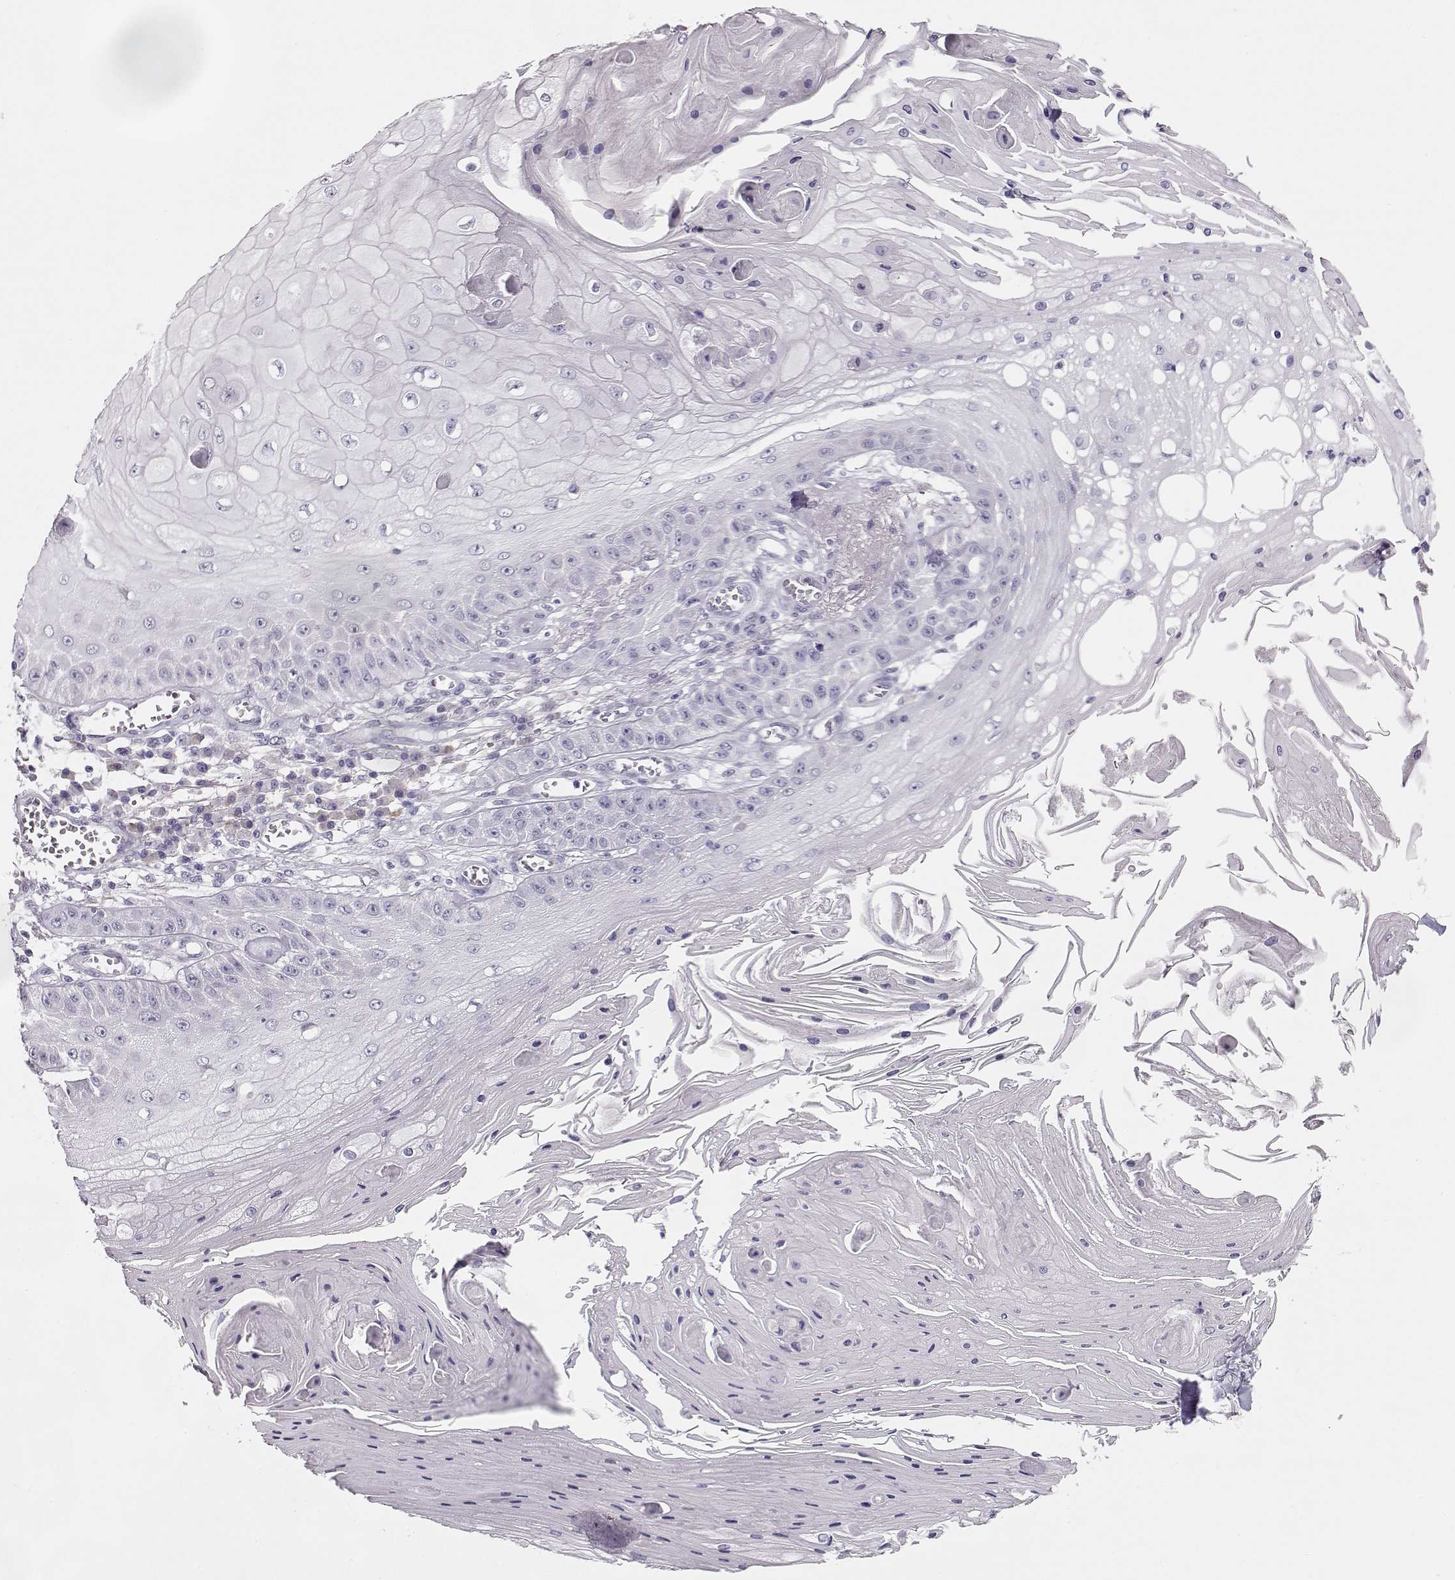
{"staining": {"intensity": "negative", "quantity": "none", "location": "none"}, "tissue": "skin cancer", "cell_type": "Tumor cells", "image_type": "cancer", "snomed": [{"axis": "morphology", "description": "Squamous cell carcinoma, NOS"}, {"axis": "topography", "description": "Skin"}], "caption": "The immunohistochemistry (IHC) histopathology image has no significant staining in tumor cells of skin cancer (squamous cell carcinoma) tissue.", "gene": "GLIPR1L2", "patient": {"sex": "male", "age": 70}}